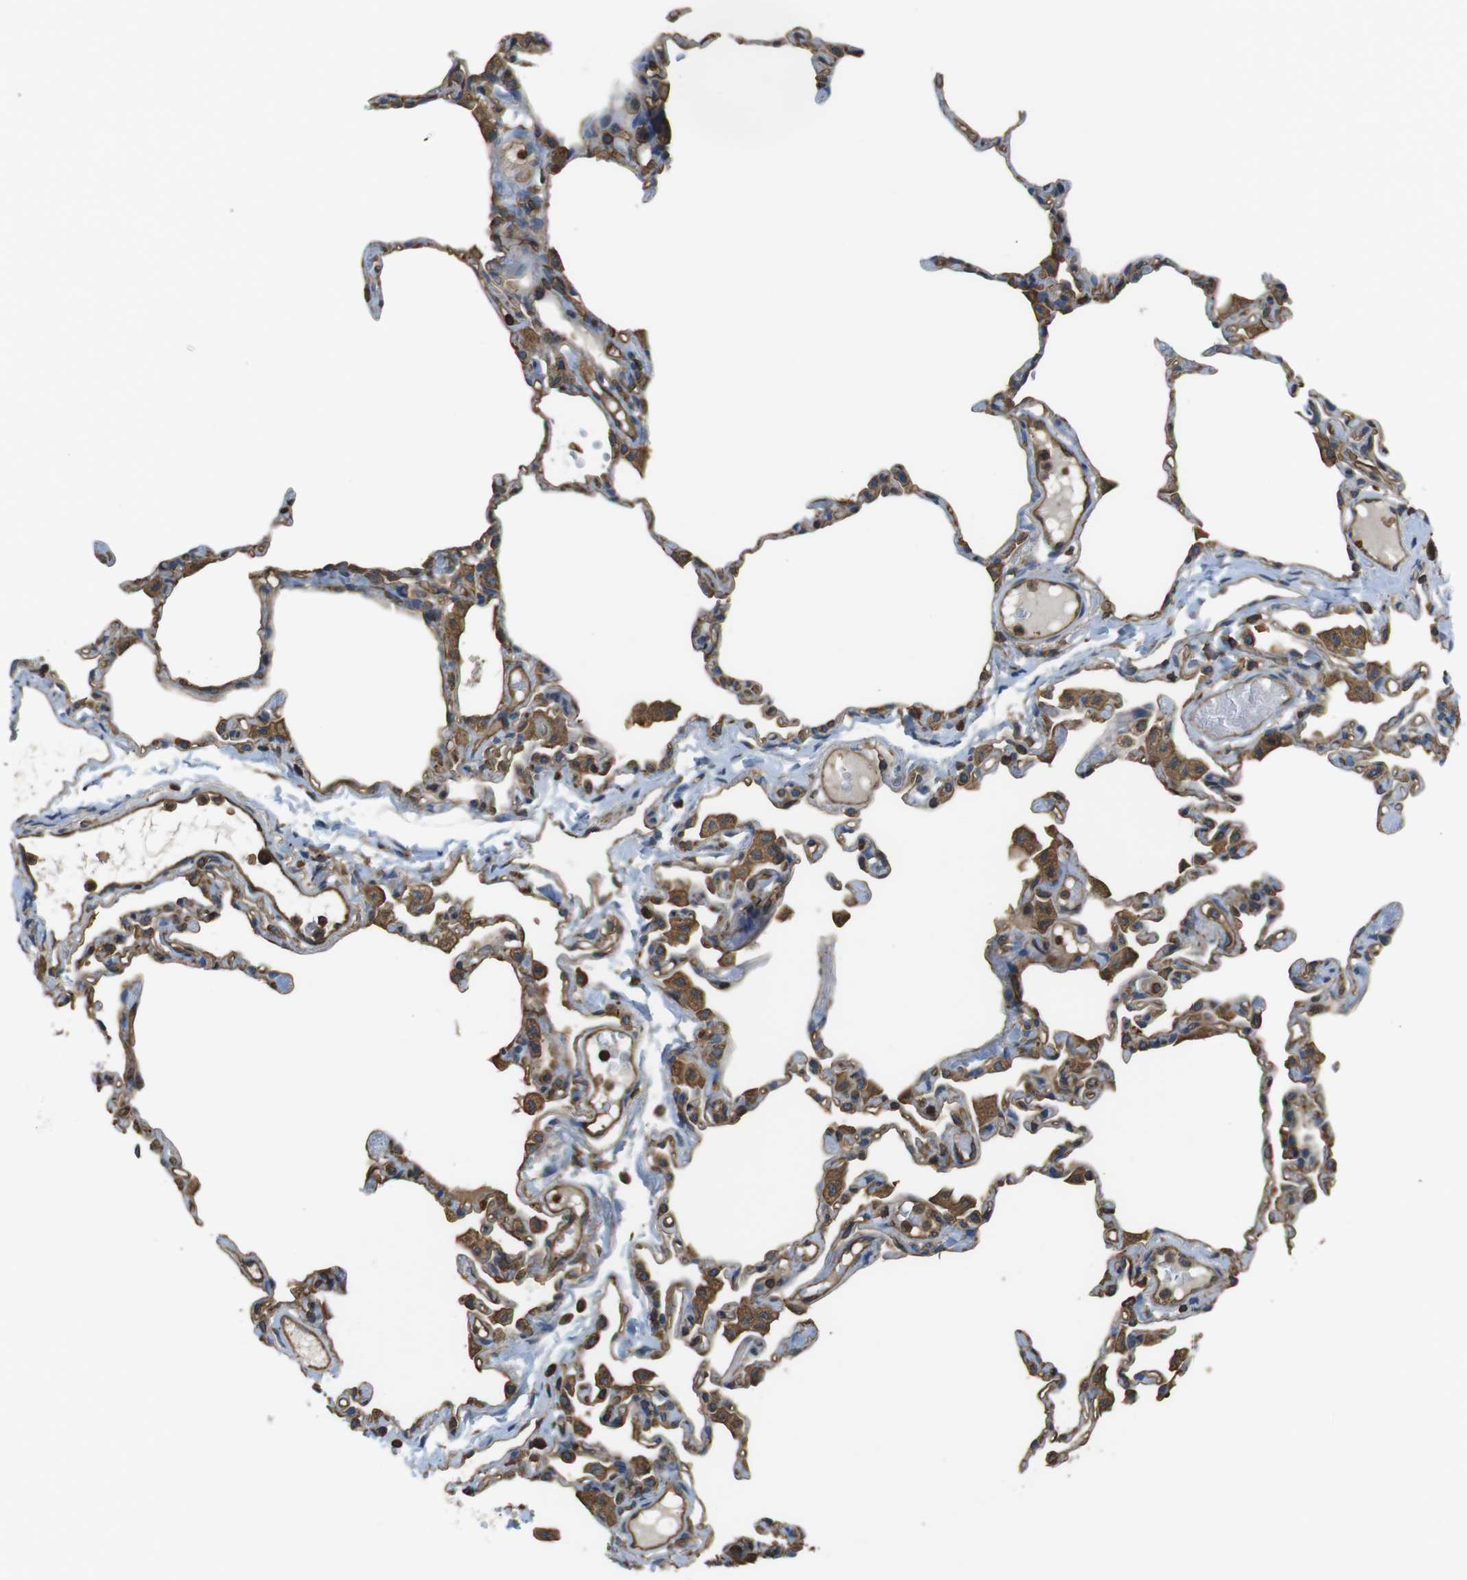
{"staining": {"intensity": "moderate", "quantity": "25%-75%", "location": "cytoplasmic/membranous"}, "tissue": "lung", "cell_type": "Alveolar cells", "image_type": "normal", "snomed": [{"axis": "morphology", "description": "Normal tissue, NOS"}, {"axis": "topography", "description": "Lung"}], "caption": "DAB (3,3'-diaminobenzidine) immunohistochemical staining of unremarkable human lung reveals moderate cytoplasmic/membranous protein expression in approximately 25%-75% of alveolar cells. (Stains: DAB in brown, nuclei in blue, Microscopy: brightfield microscopy at high magnification).", "gene": "FCAR", "patient": {"sex": "female", "age": 49}}